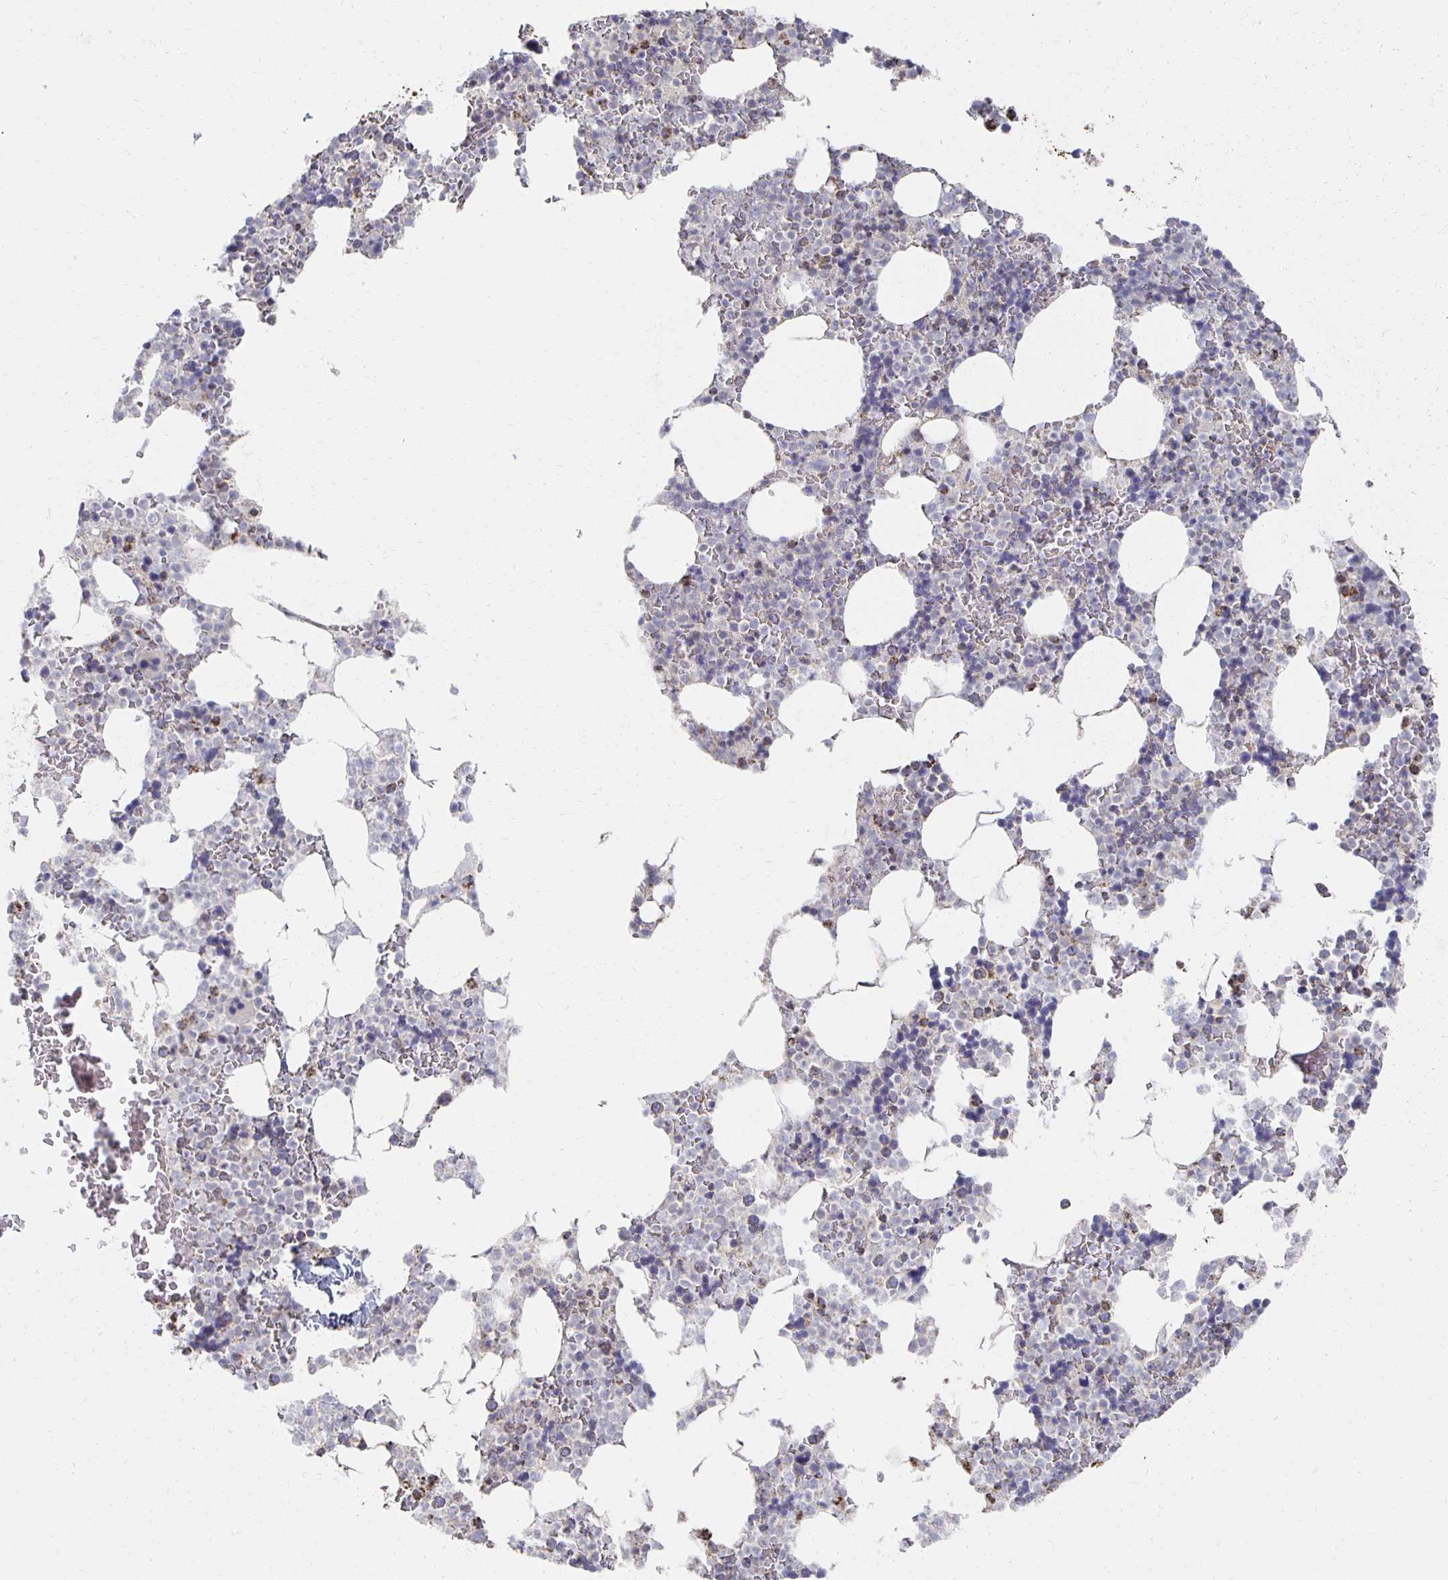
{"staining": {"intensity": "weak", "quantity": "<25%", "location": "cytoplasmic/membranous"}, "tissue": "bone marrow", "cell_type": "Hematopoietic cells", "image_type": "normal", "snomed": [{"axis": "morphology", "description": "Normal tissue, NOS"}, {"axis": "topography", "description": "Bone marrow"}], "caption": "The IHC image has no significant staining in hematopoietic cells of bone marrow.", "gene": "NKX2", "patient": {"sex": "female", "age": 42}}